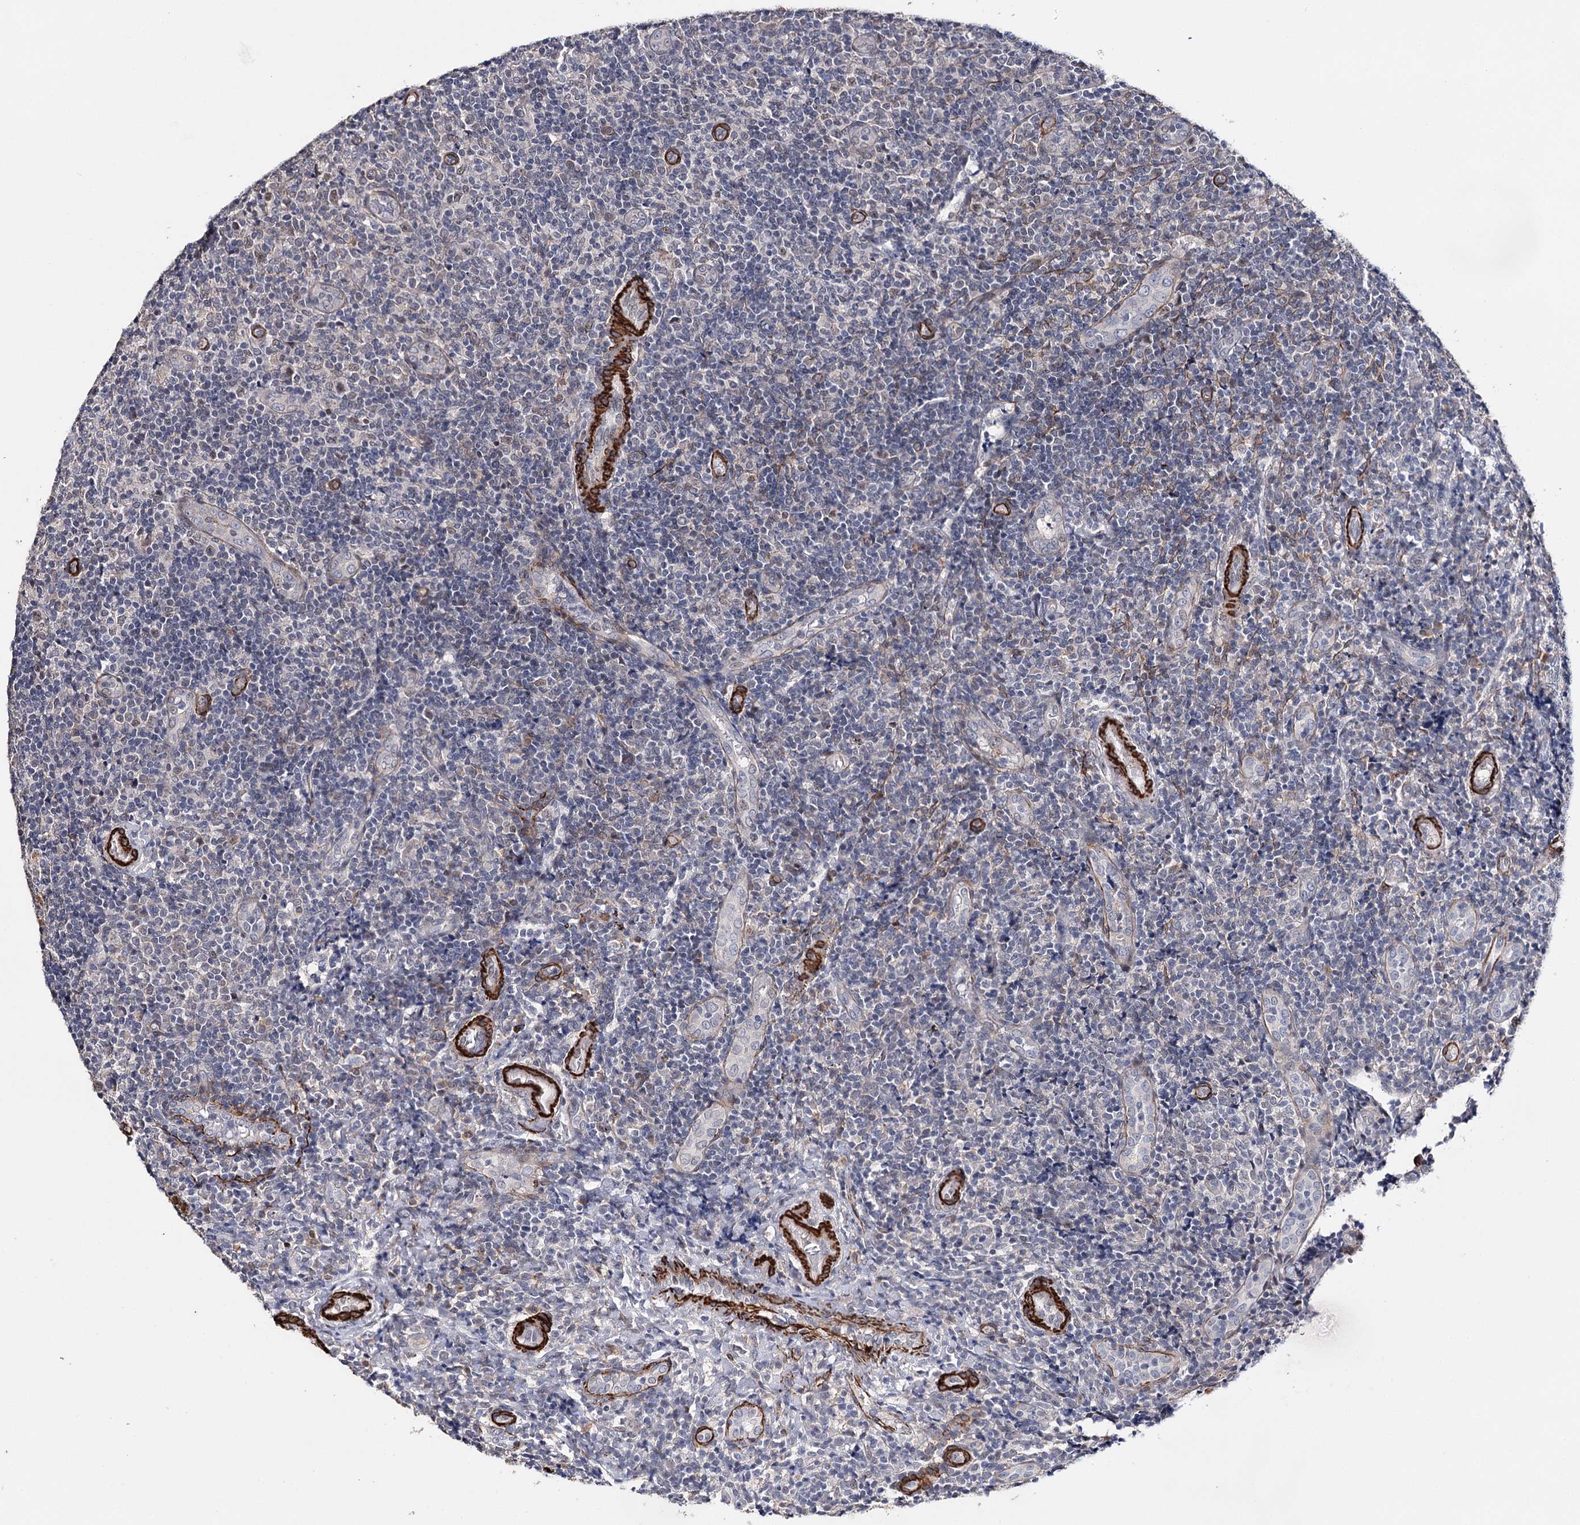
{"staining": {"intensity": "weak", "quantity": "<25%", "location": "nuclear"}, "tissue": "tonsil", "cell_type": "Germinal center cells", "image_type": "normal", "snomed": [{"axis": "morphology", "description": "Normal tissue, NOS"}, {"axis": "topography", "description": "Tonsil"}], "caption": "Germinal center cells are negative for protein expression in unremarkable human tonsil. Brightfield microscopy of IHC stained with DAB (3,3'-diaminobenzidine) (brown) and hematoxylin (blue), captured at high magnification.", "gene": "CFAP46", "patient": {"sex": "female", "age": 19}}